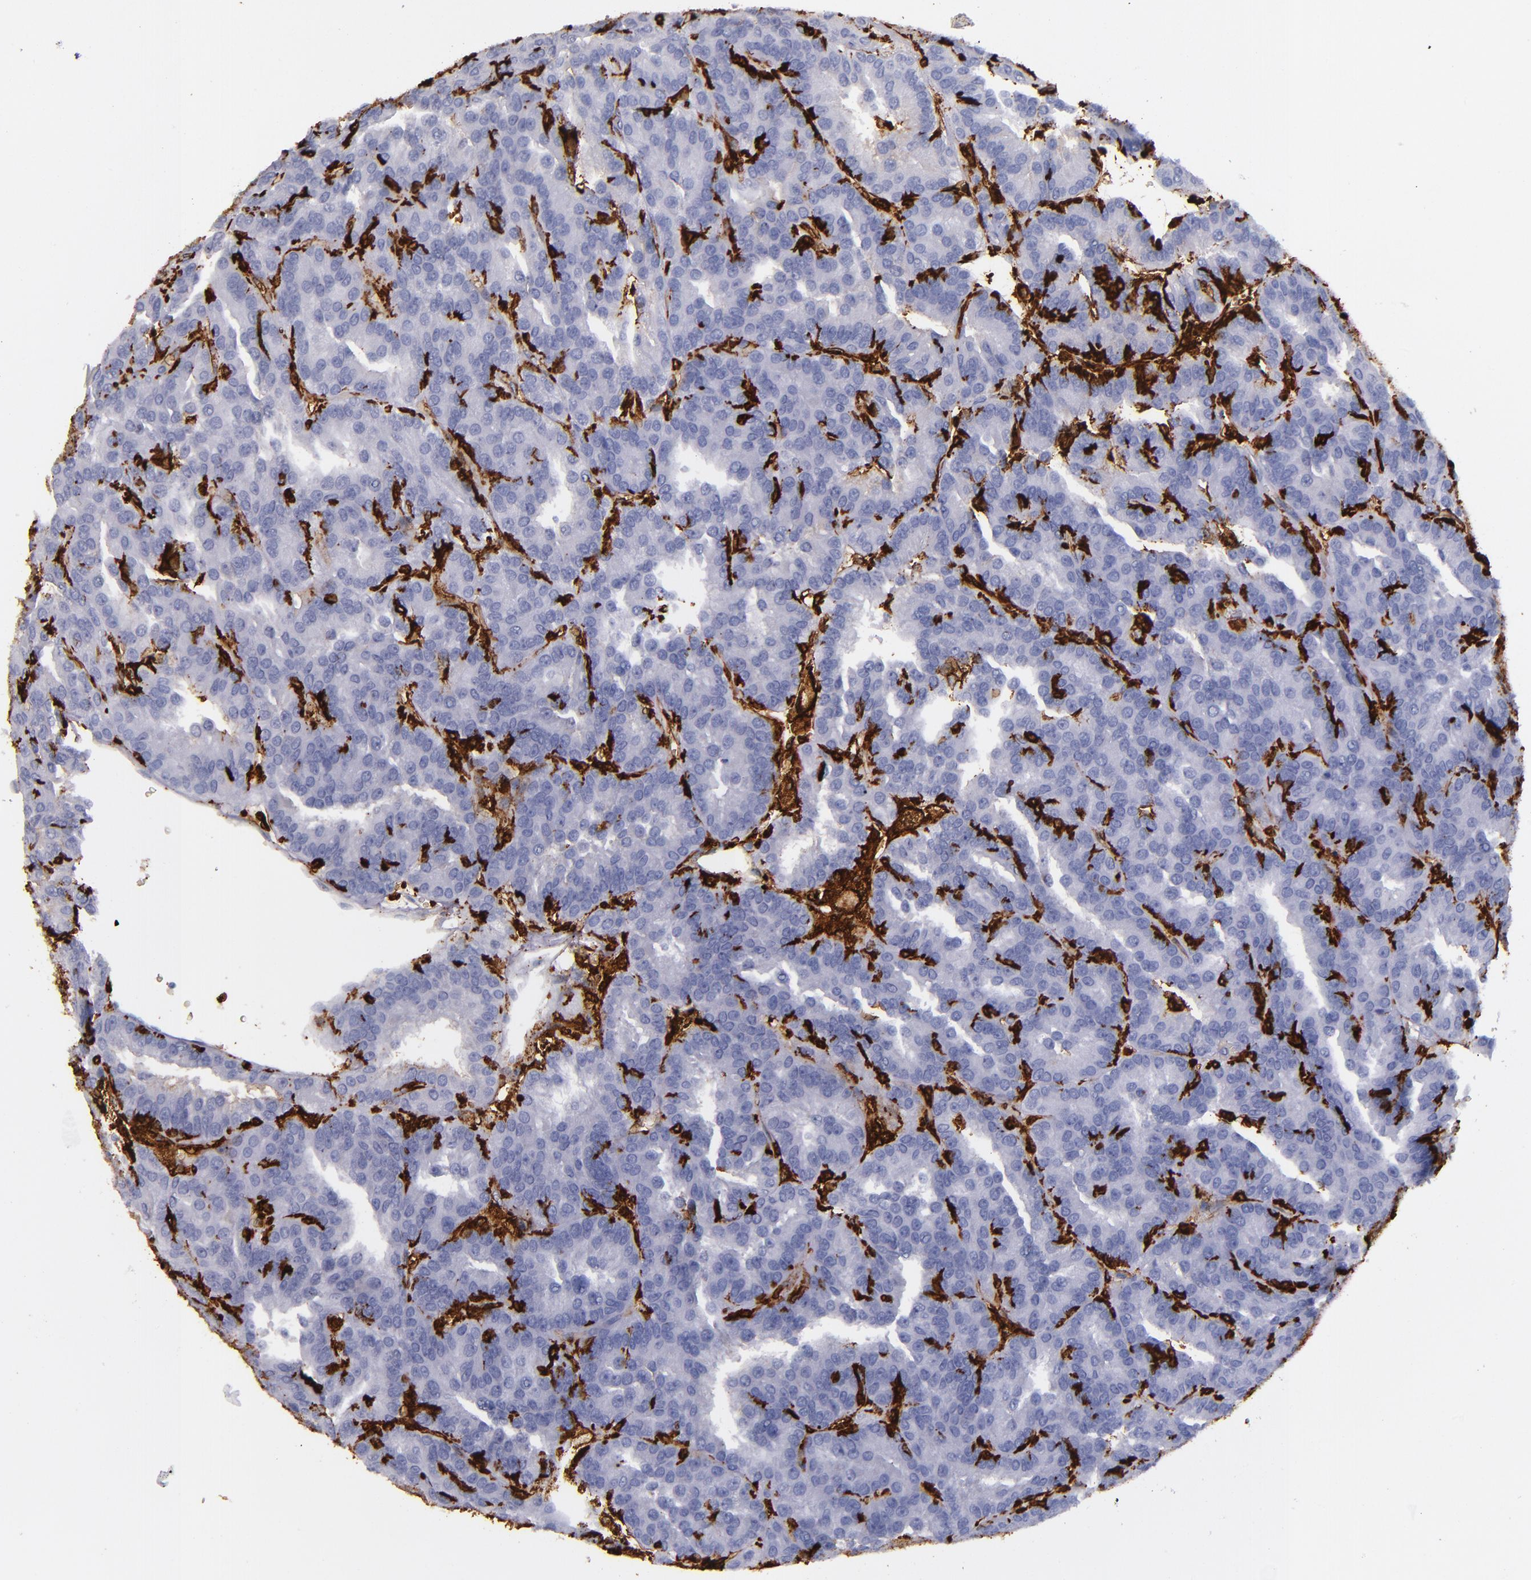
{"staining": {"intensity": "weak", "quantity": "<25%", "location": "cytoplasmic/membranous"}, "tissue": "renal cancer", "cell_type": "Tumor cells", "image_type": "cancer", "snomed": [{"axis": "morphology", "description": "Adenocarcinoma, NOS"}, {"axis": "topography", "description": "Kidney"}], "caption": "Immunohistochemistry (IHC) of adenocarcinoma (renal) shows no expression in tumor cells.", "gene": "HLA-DRA", "patient": {"sex": "male", "age": 46}}